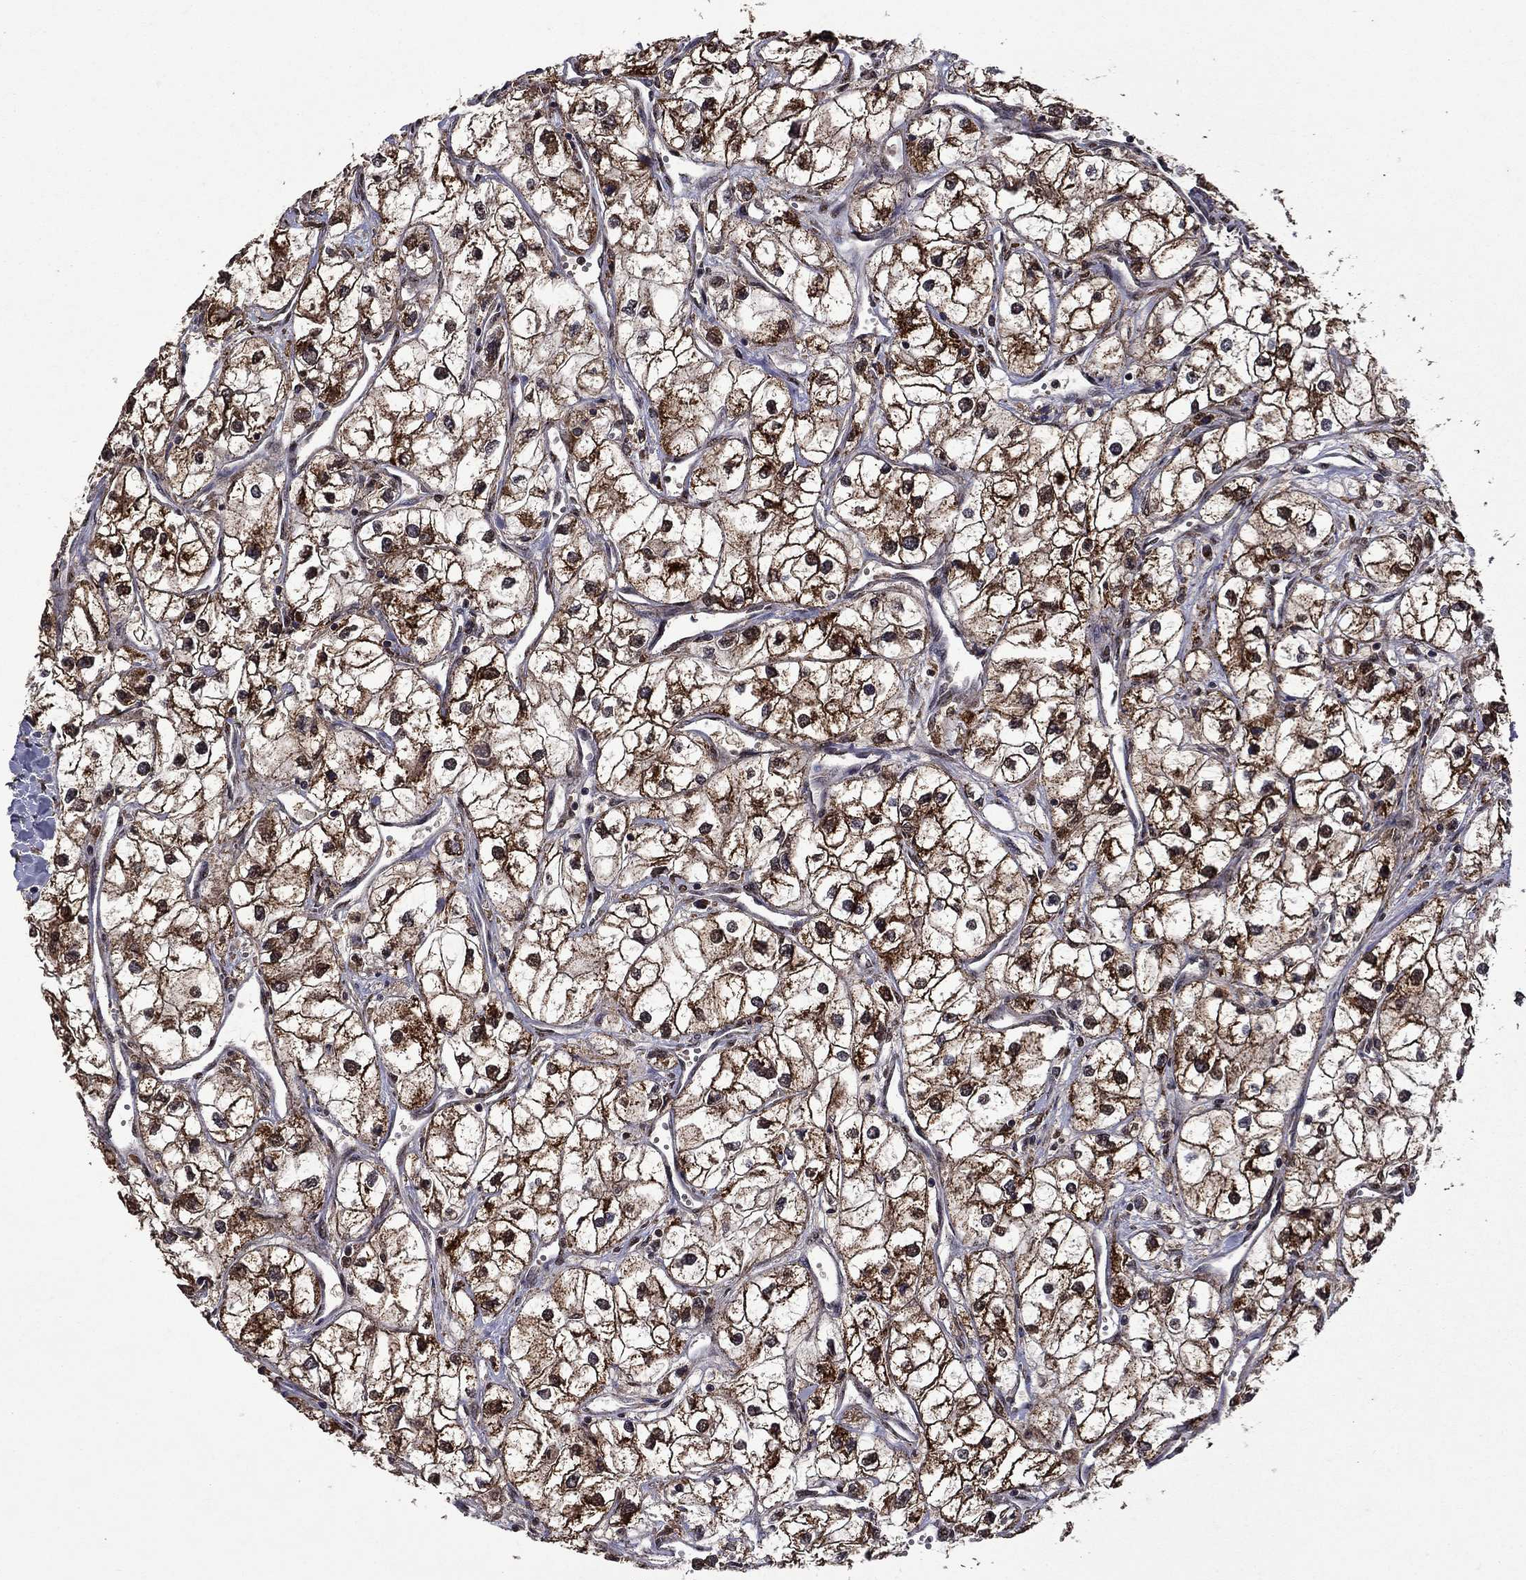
{"staining": {"intensity": "strong", "quantity": ">75%", "location": "cytoplasmic/membranous"}, "tissue": "renal cancer", "cell_type": "Tumor cells", "image_type": "cancer", "snomed": [{"axis": "morphology", "description": "Adenocarcinoma, NOS"}, {"axis": "topography", "description": "Kidney"}], "caption": "Protein expression analysis of renal cancer demonstrates strong cytoplasmic/membranous staining in approximately >75% of tumor cells. (DAB = brown stain, brightfield microscopy at high magnification).", "gene": "ITM2B", "patient": {"sex": "male", "age": 59}}